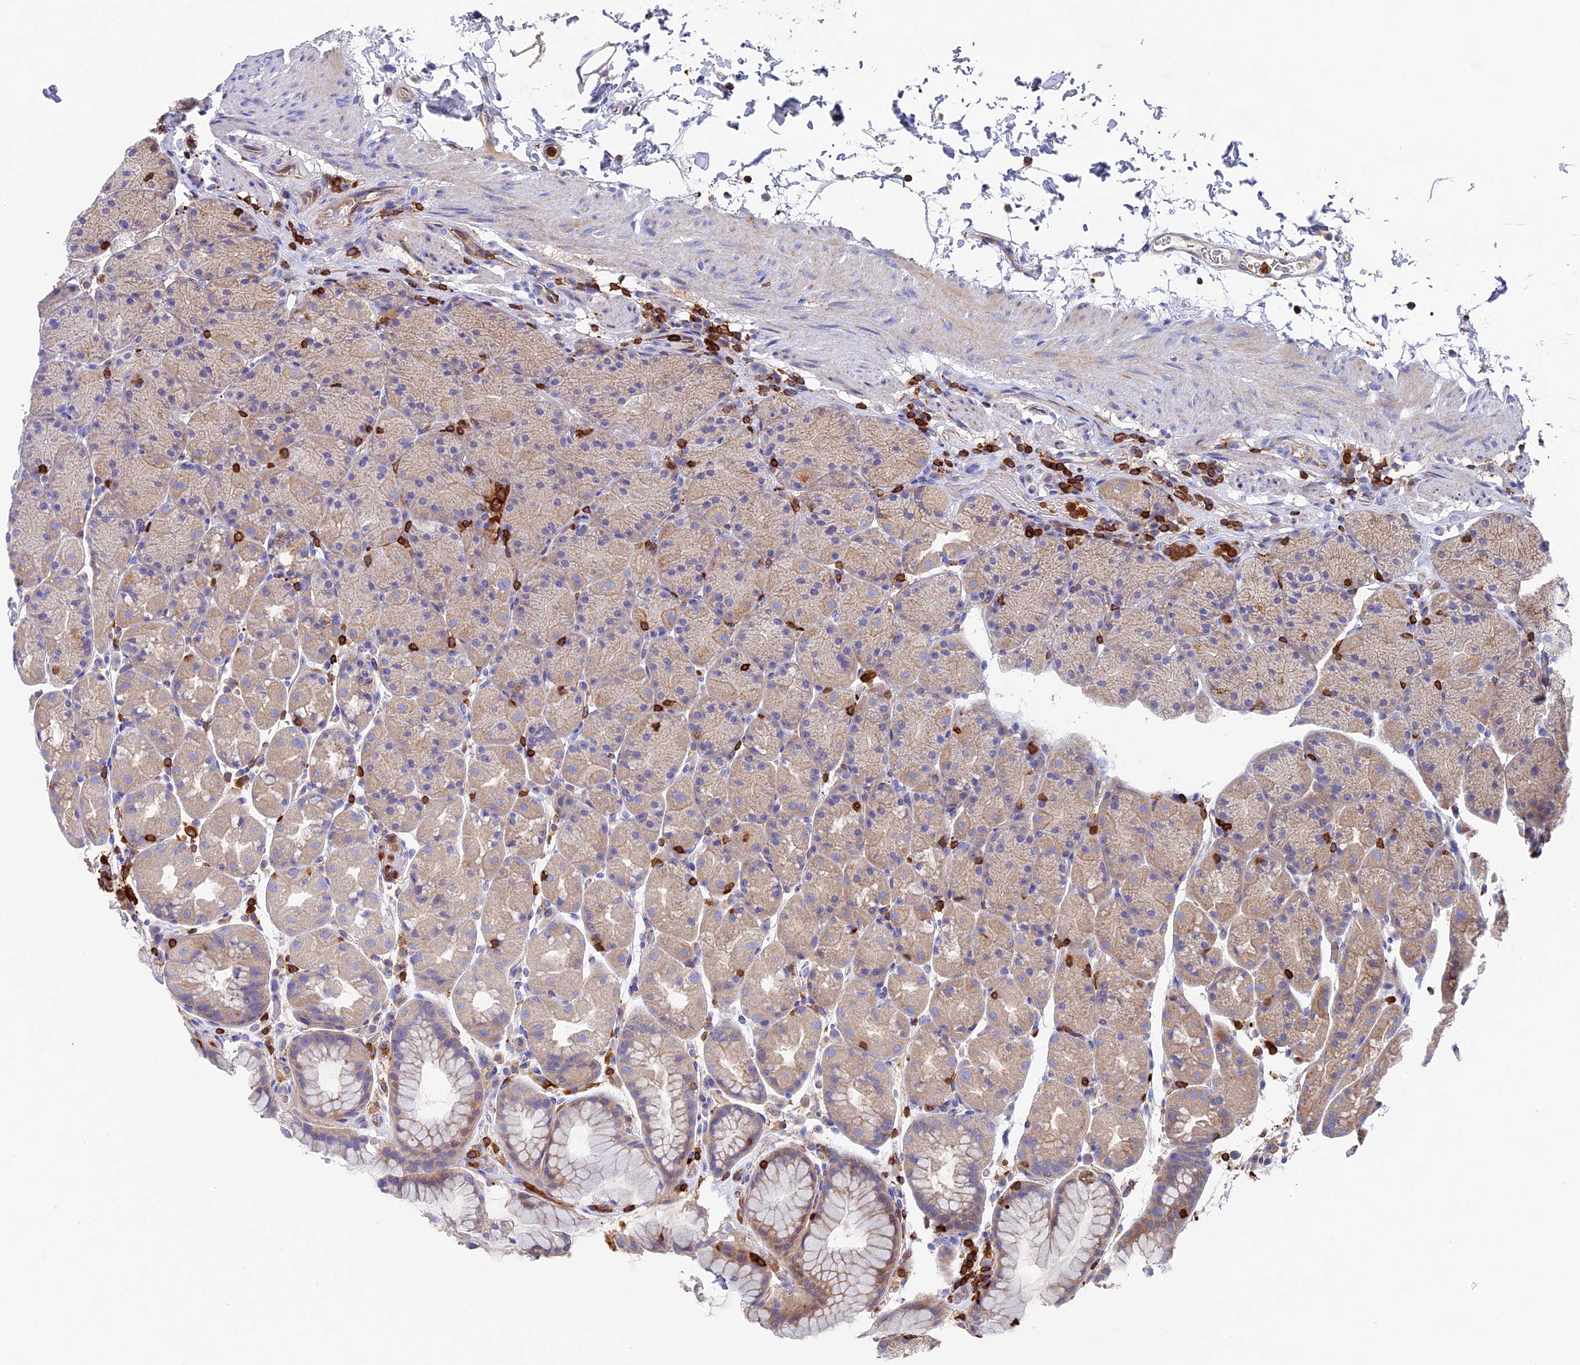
{"staining": {"intensity": "weak", "quantity": ">75%", "location": "cytoplasmic/membranous"}, "tissue": "stomach", "cell_type": "Glandular cells", "image_type": "normal", "snomed": [{"axis": "morphology", "description": "Normal tissue, NOS"}, {"axis": "topography", "description": "Stomach, upper"}, {"axis": "topography", "description": "Stomach, lower"}], "caption": "A brown stain highlights weak cytoplasmic/membranous positivity of a protein in glandular cells of benign human stomach. (DAB (3,3'-diaminobenzidine) IHC with brightfield microscopy, high magnification).", "gene": "ADAT1", "patient": {"sex": "male", "age": 67}}